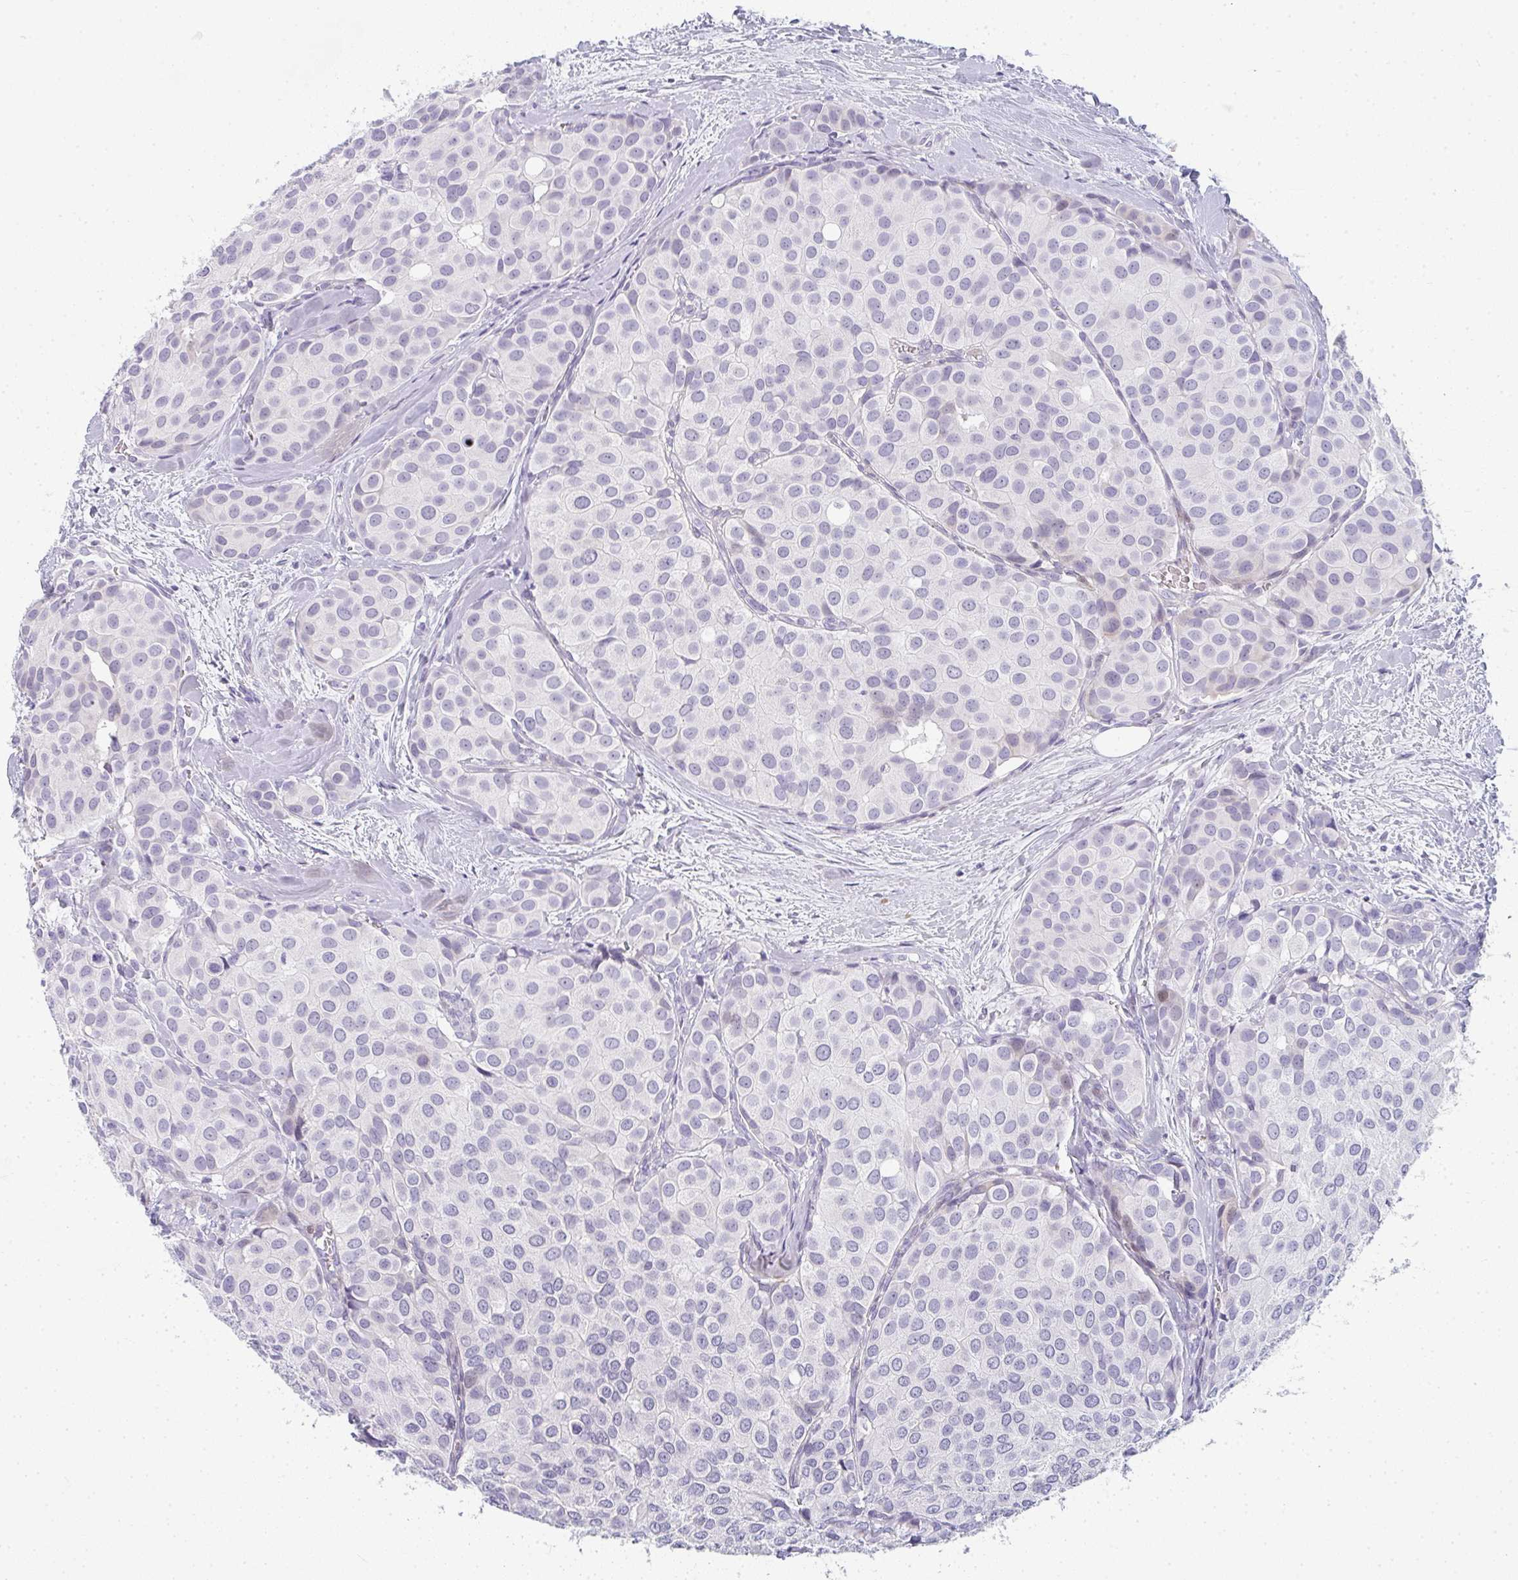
{"staining": {"intensity": "negative", "quantity": "none", "location": "none"}, "tissue": "breast cancer", "cell_type": "Tumor cells", "image_type": "cancer", "snomed": [{"axis": "morphology", "description": "Duct carcinoma"}, {"axis": "topography", "description": "Breast"}], "caption": "This photomicrograph is of breast cancer stained with immunohistochemistry to label a protein in brown with the nuclei are counter-stained blue. There is no staining in tumor cells.", "gene": "NEU2", "patient": {"sex": "female", "age": 70}}